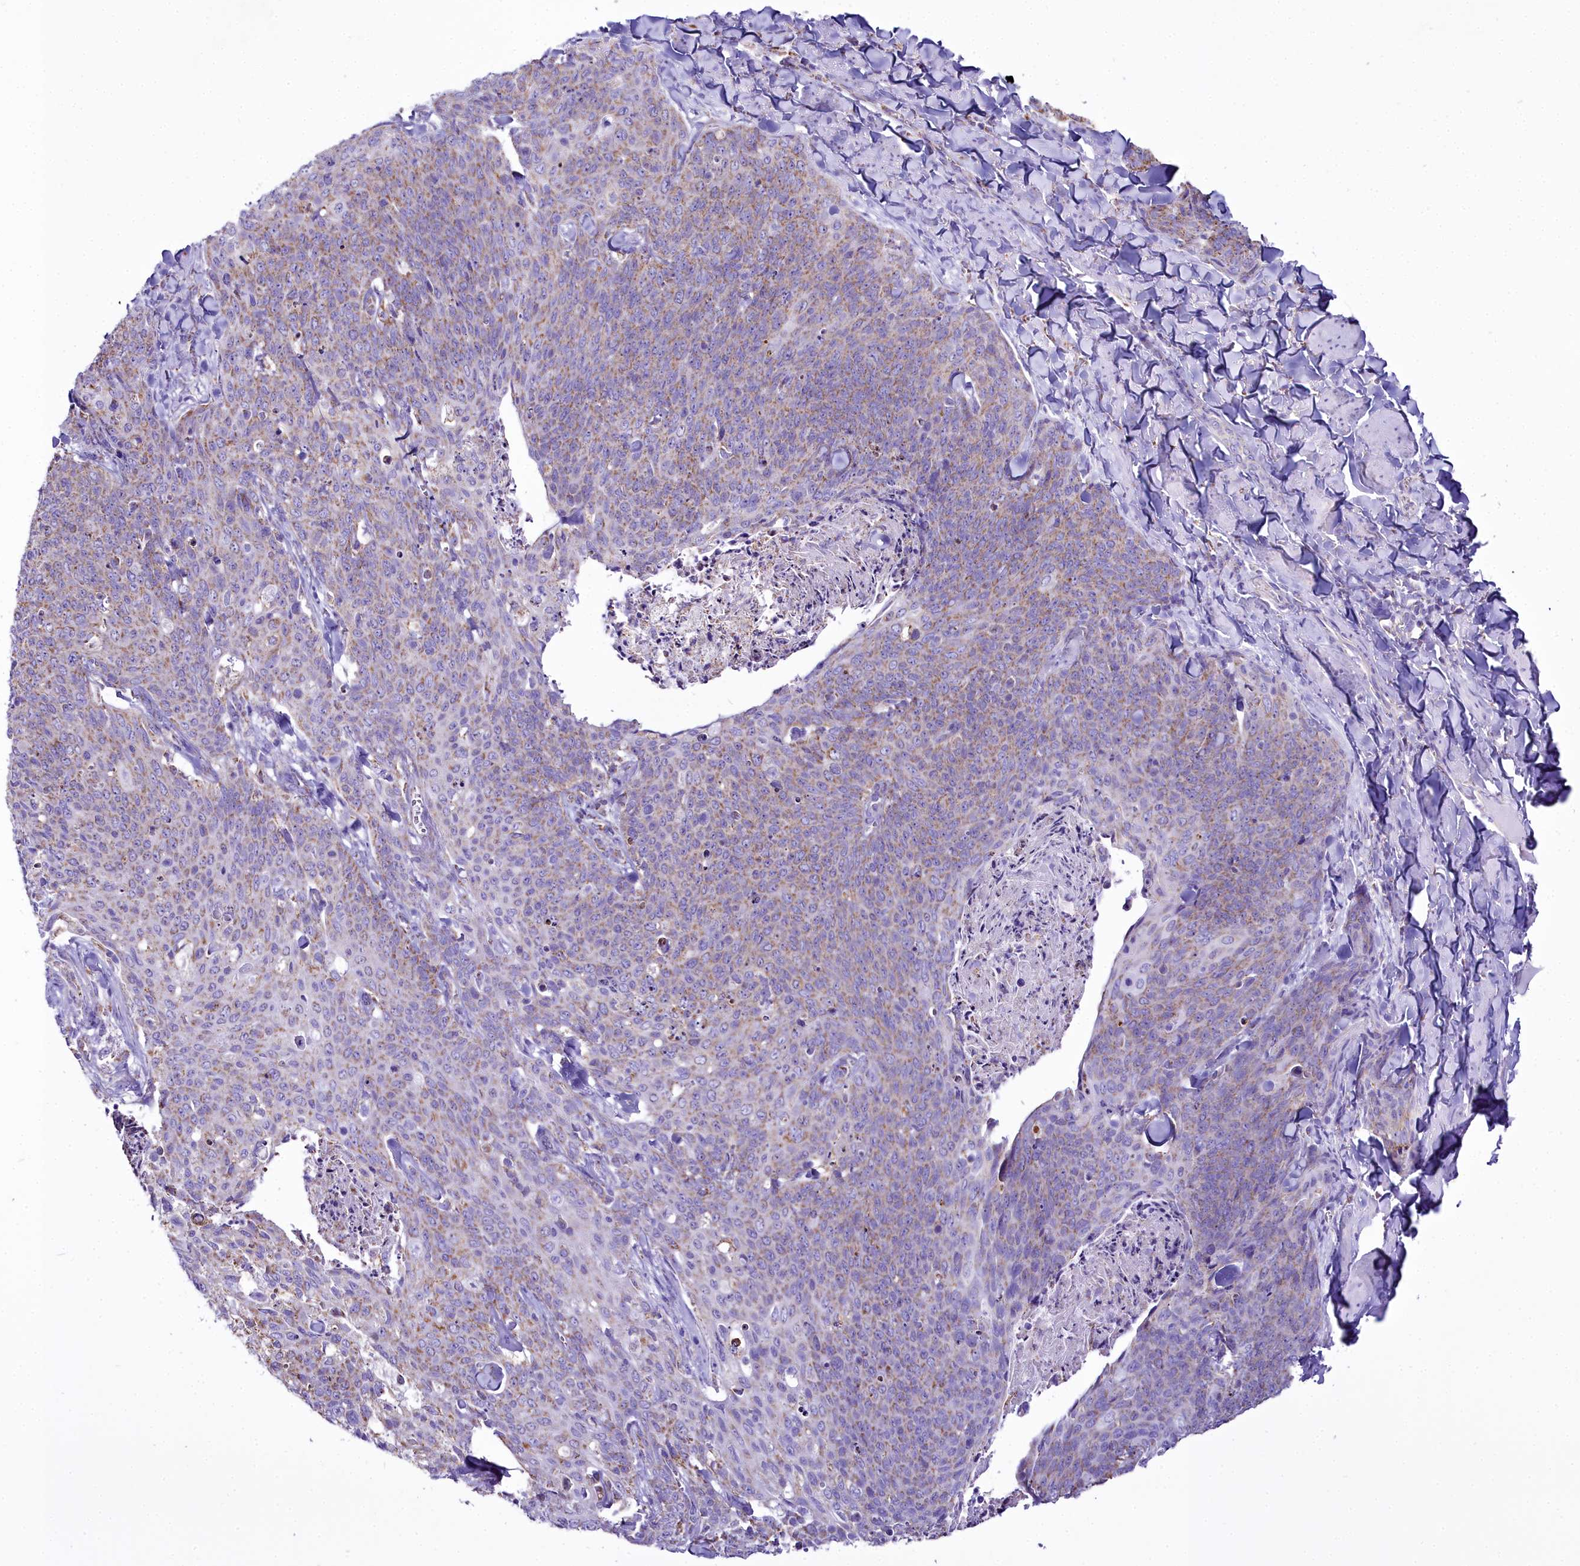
{"staining": {"intensity": "weak", "quantity": ">75%", "location": "cytoplasmic/membranous"}, "tissue": "skin cancer", "cell_type": "Tumor cells", "image_type": "cancer", "snomed": [{"axis": "morphology", "description": "Squamous cell carcinoma, NOS"}, {"axis": "topography", "description": "Skin"}, {"axis": "topography", "description": "Vulva"}], "caption": "Squamous cell carcinoma (skin) stained with a brown dye reveals weak cytoplasmic/membranous positive expression in approximately >75% of tumor cells.", "gene": "WDFY3", "patient": {"sex": "female", "age": 85}}